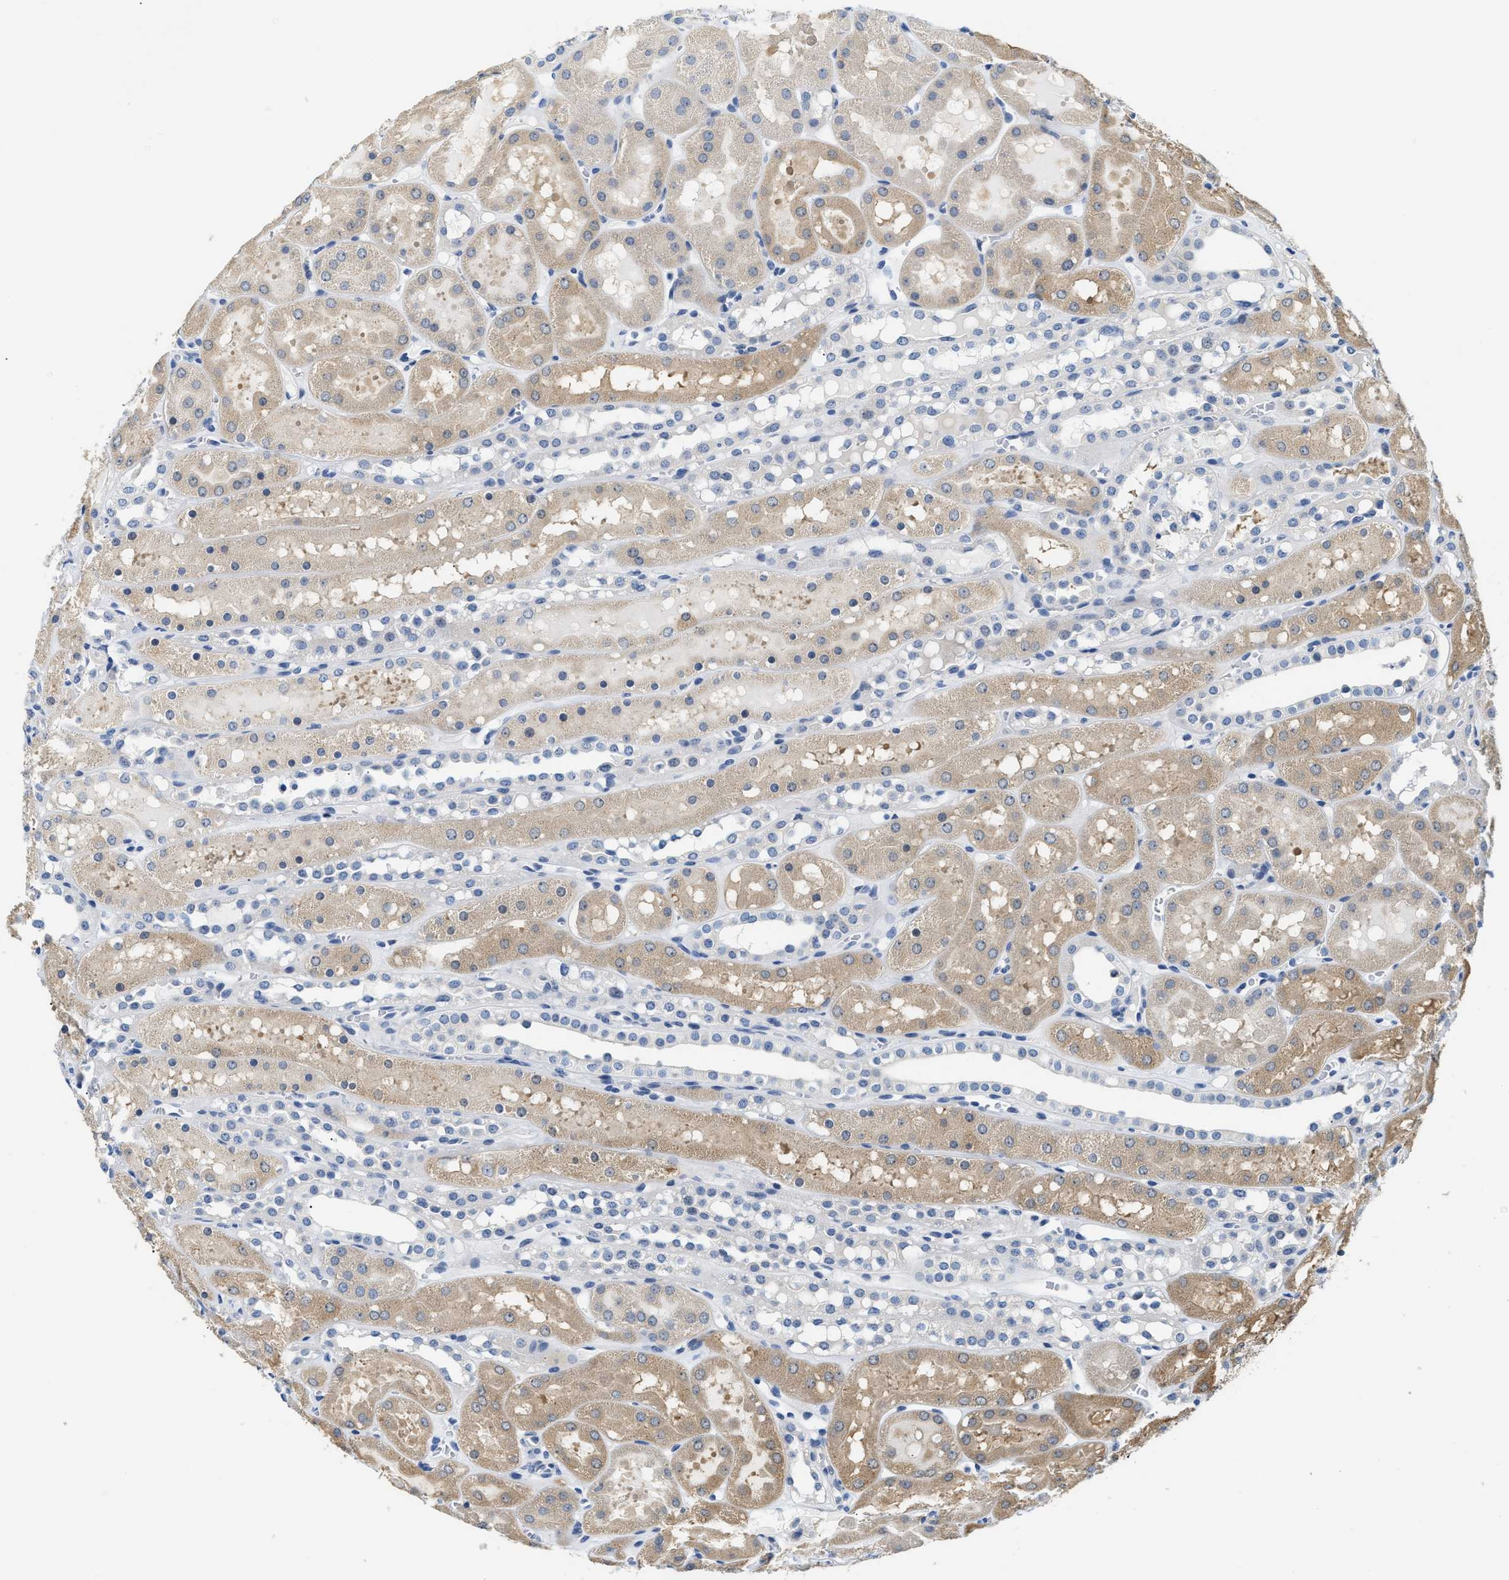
{"staining": {"intensity": "negative", "quantity": "none", "location": "none"}, "tissue": "kidney", "cell_type": "Cells in glomeruli", "image_type": "normal", "snomed": [{"axis": "morphology", "description": "Normal tissue, NOS"}, {"axis": "topography", "description": "Kidney"}, {"axis": "topography", "description": "Urinary bladder"}], "caption": "IHC micrograph of normal kidney stained for a protein (brown), which reveals no staining in cells in glomeruli.", "gene": "CLGN", "patient": {"sex": "male", "age": 16}}